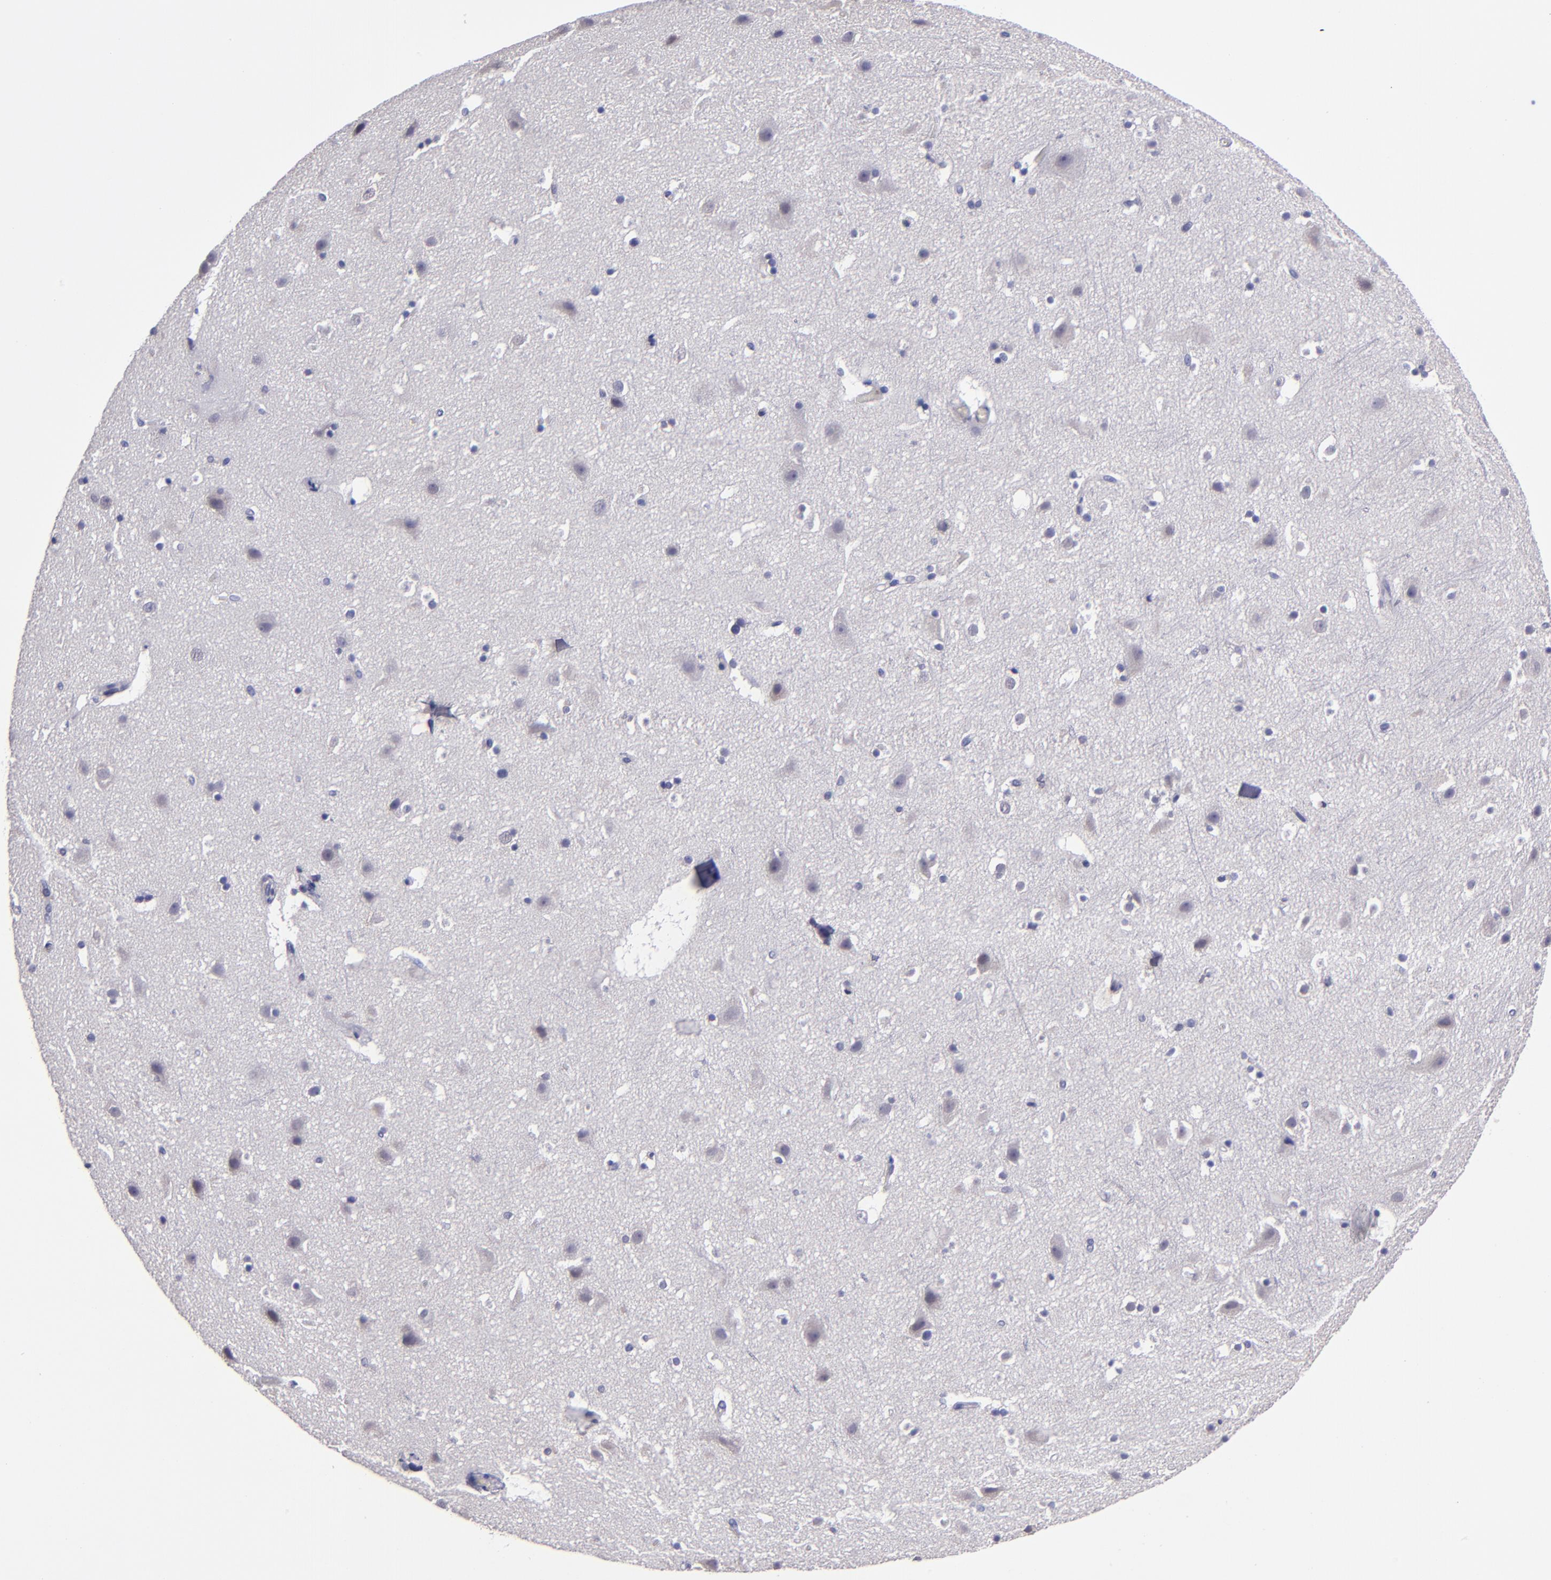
{"staining": {"intensity": "negative", "quantity": "none", "location": "none"}, "tissue": "cerebral cortex", "cell_type": "Endothelial cells", "image_type": "normal", "snomed": [{"axis": "morphology", "description": "Normal tissue, NOS"}, {"axis": "topography", "description": "Cerebral cortex"}], "caption": "Micrograph shows no protein positivity in endothelial cells of unremarkable cerebral cortex.", "gene": "CEBPE", "patient": {"sex": "male", "age": 45}}